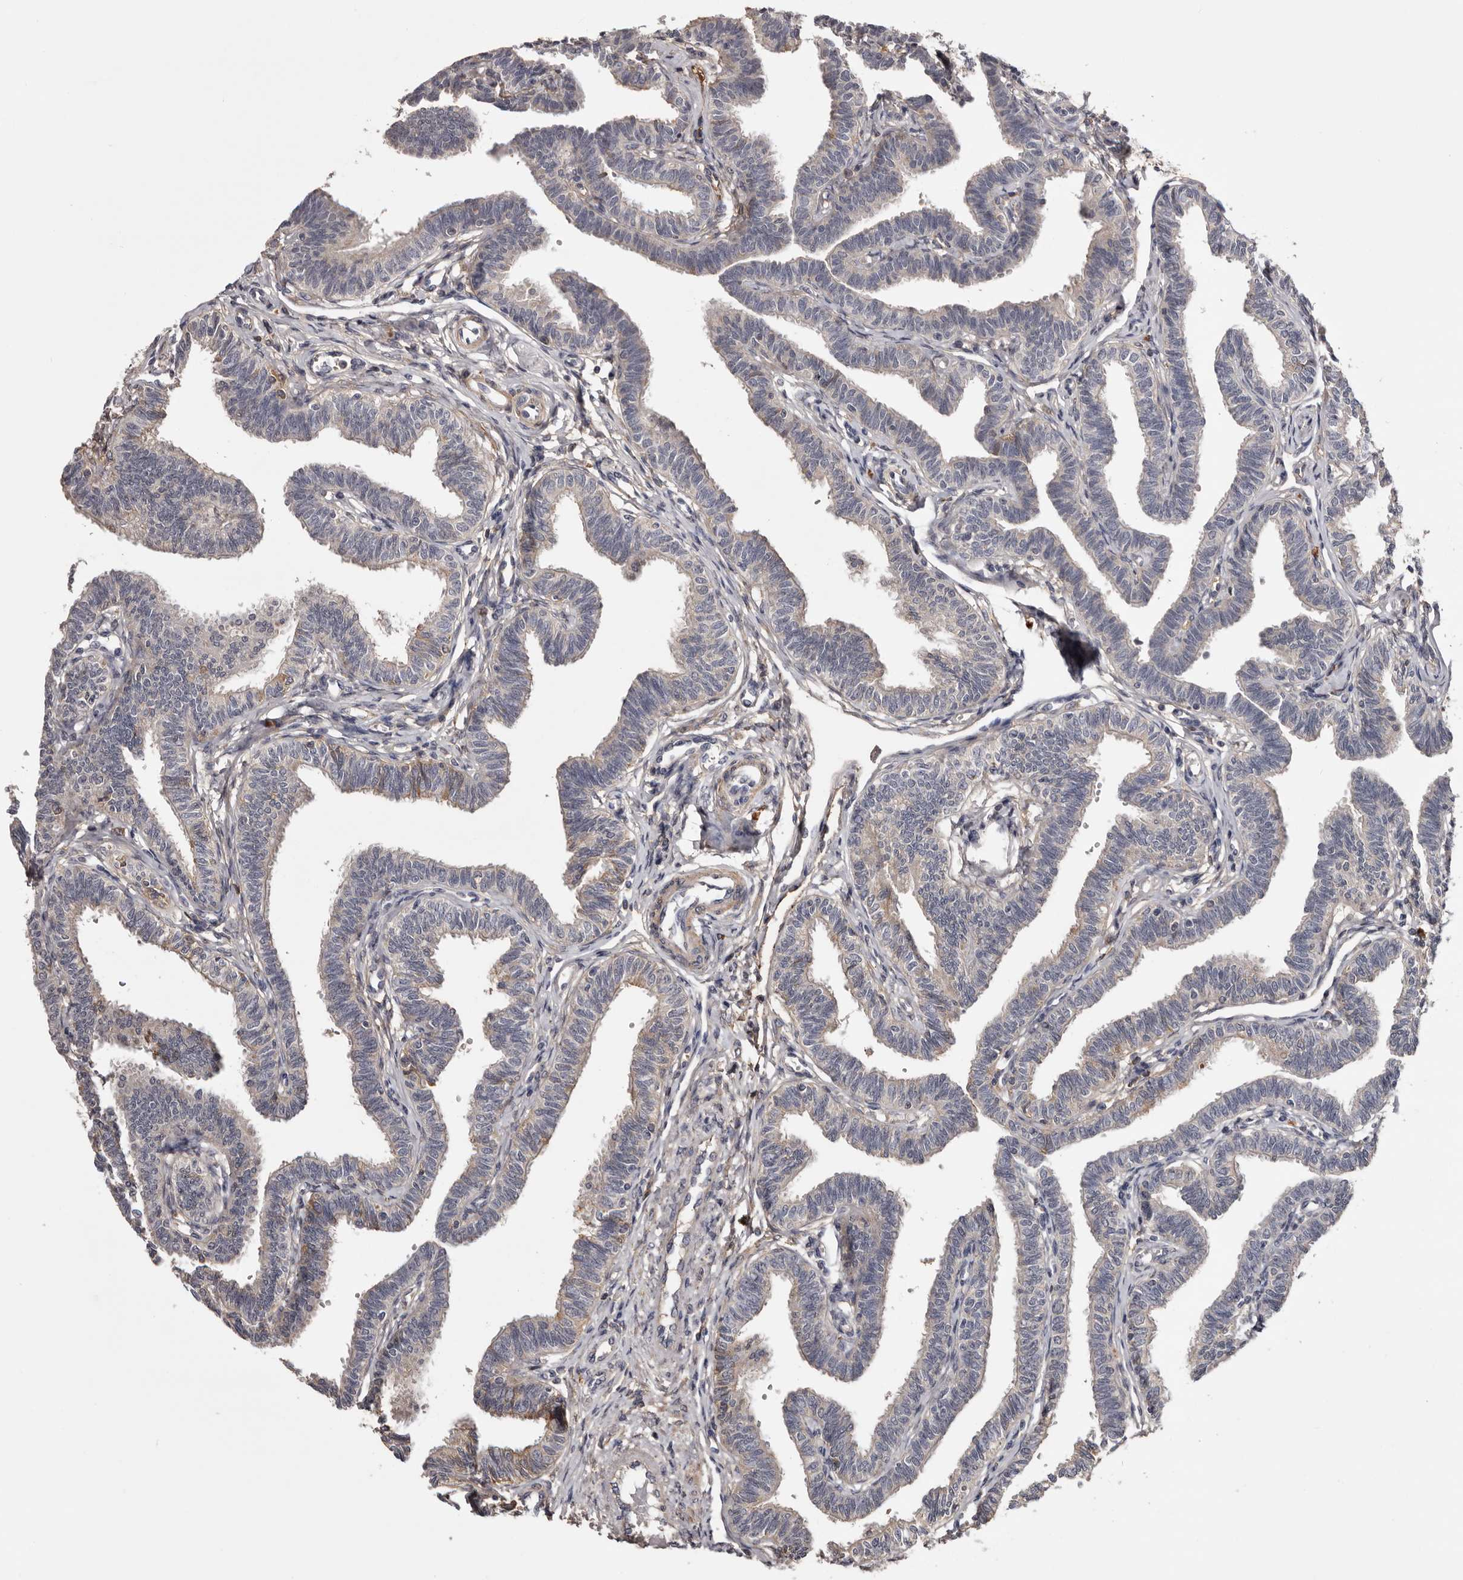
{"staining": {"intensity": "moderate", "quantity": "<25%", "location": "cytoplasmic/membranous"}, "tissue": "fallopian tube", "cell_type": "Glandular cells", "image_type": "normal", "snomed": [{"axis": "morphology", "description": "Normal tissue, NOS"}, {"axis": "topography", "description": "Fallopian tube"}, {"axis": "topography", "description": "Ovary"}], "caption": "Immunohistochemistry (IHC) histopathology image of normal fallopian tube stained for a protein (brown), which exhibits low levels of moderate cytoplasmic/membranous positivity in approximately <25% of glandular cells.", "gene": "CYP1B1", "patient": {"sex": "female", "age": 23}}